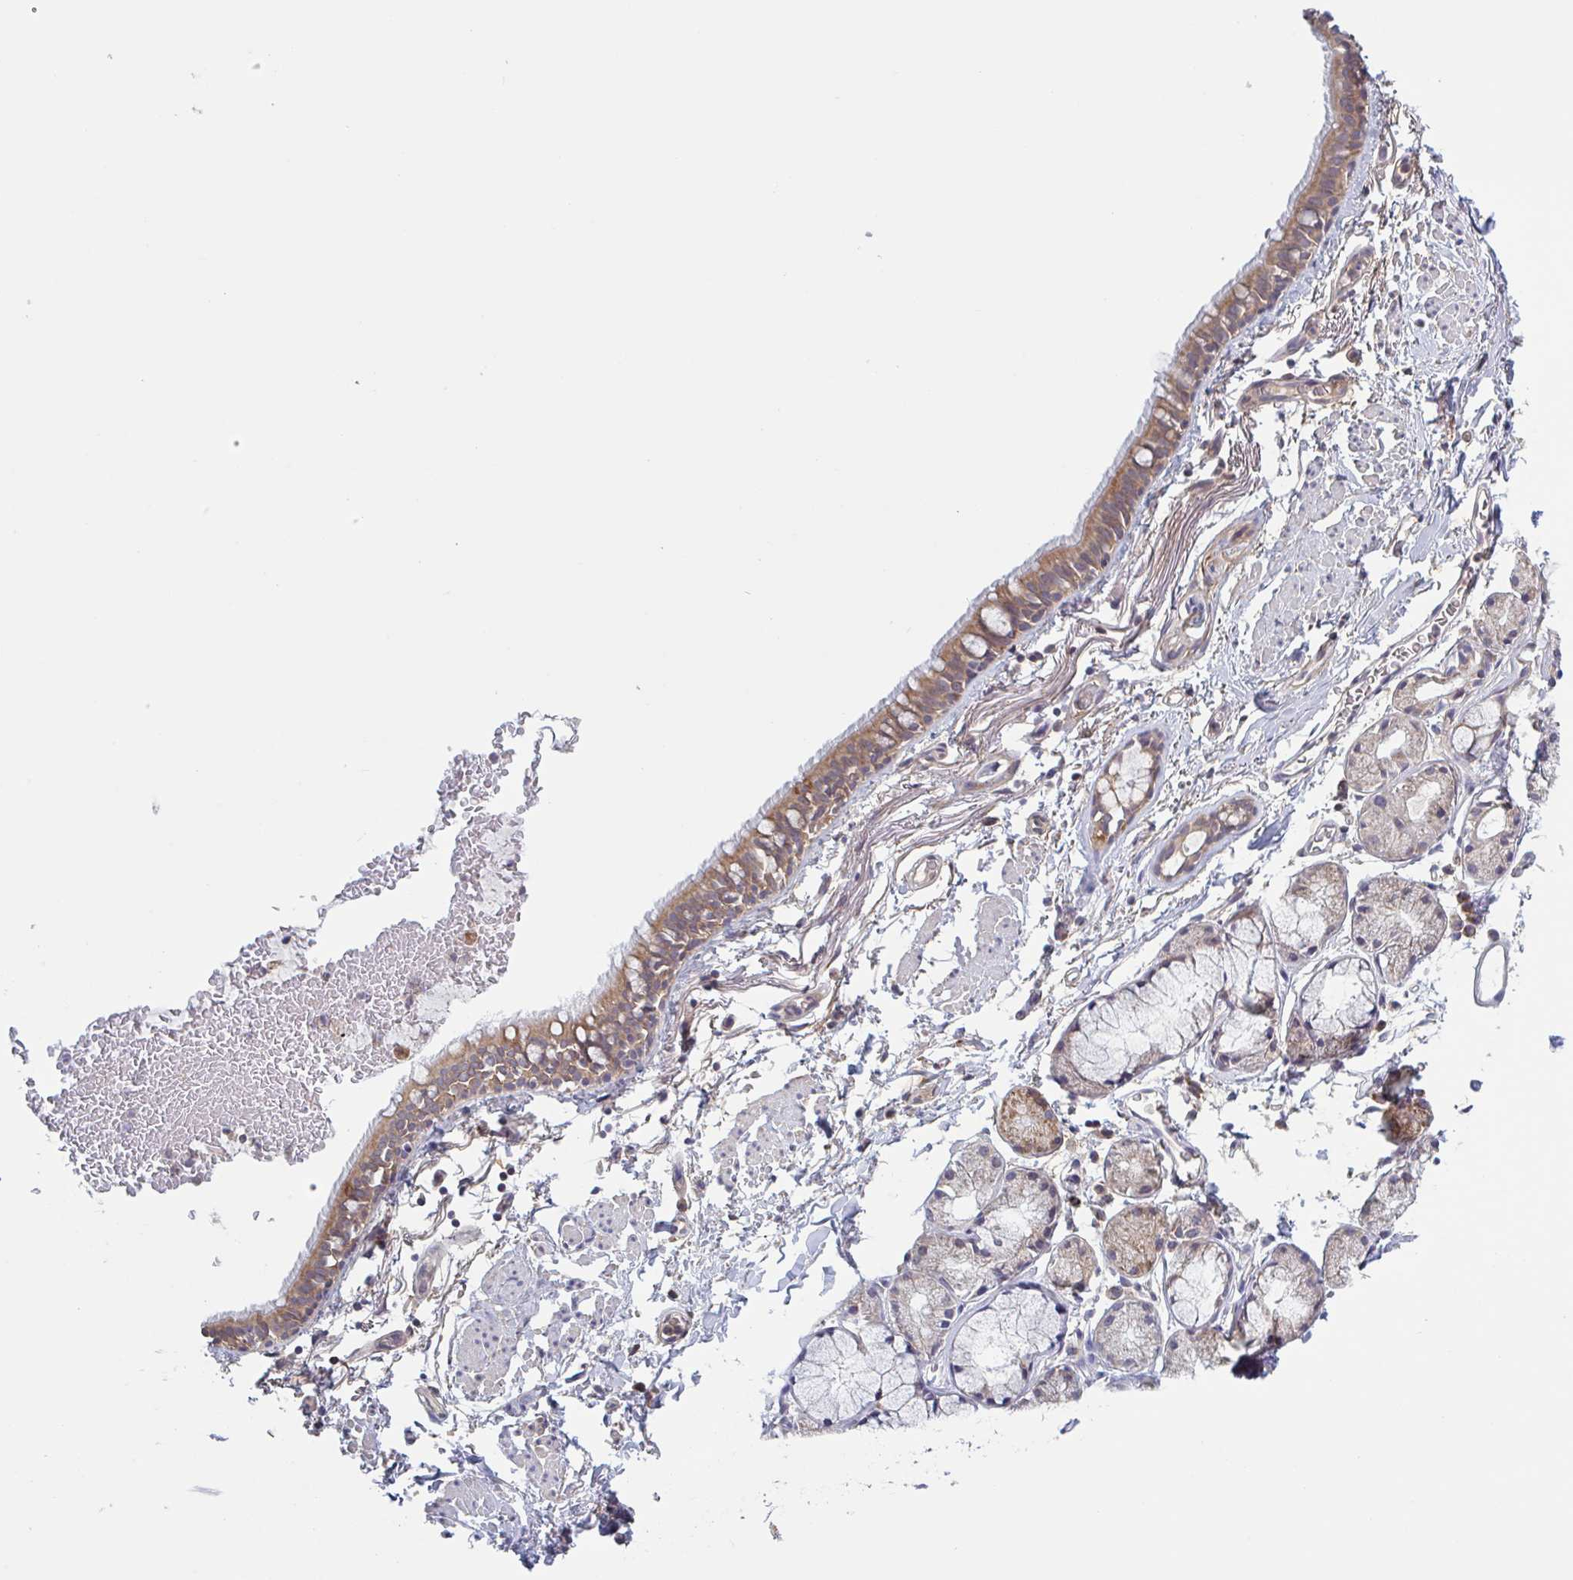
{"staining": {"intensity": "moderate", "quantity": ">75%", "location": "cytoplasmic/membranous"}, "tissue": "bronchus", "cell_type": "Respiratory epithelial cells", "image_type": "normal", "snomed": [{"axis": "morphology", "description": "Normal tissue, NOS"}, {"axis": "topography", "description": "Lymph node"}, {"axis": "topography", "description": "Cartilage tissue"}, {"axis": "topography", "description": "Bronchus"}], "caption": "Bronchus stained with a brown dye displays moderate cytoplasmic/membranous positive expression in about >75% of respiratory epithelial cells.", "gene": "SURF1", "patient": {"sex": "female", "age": 70}}